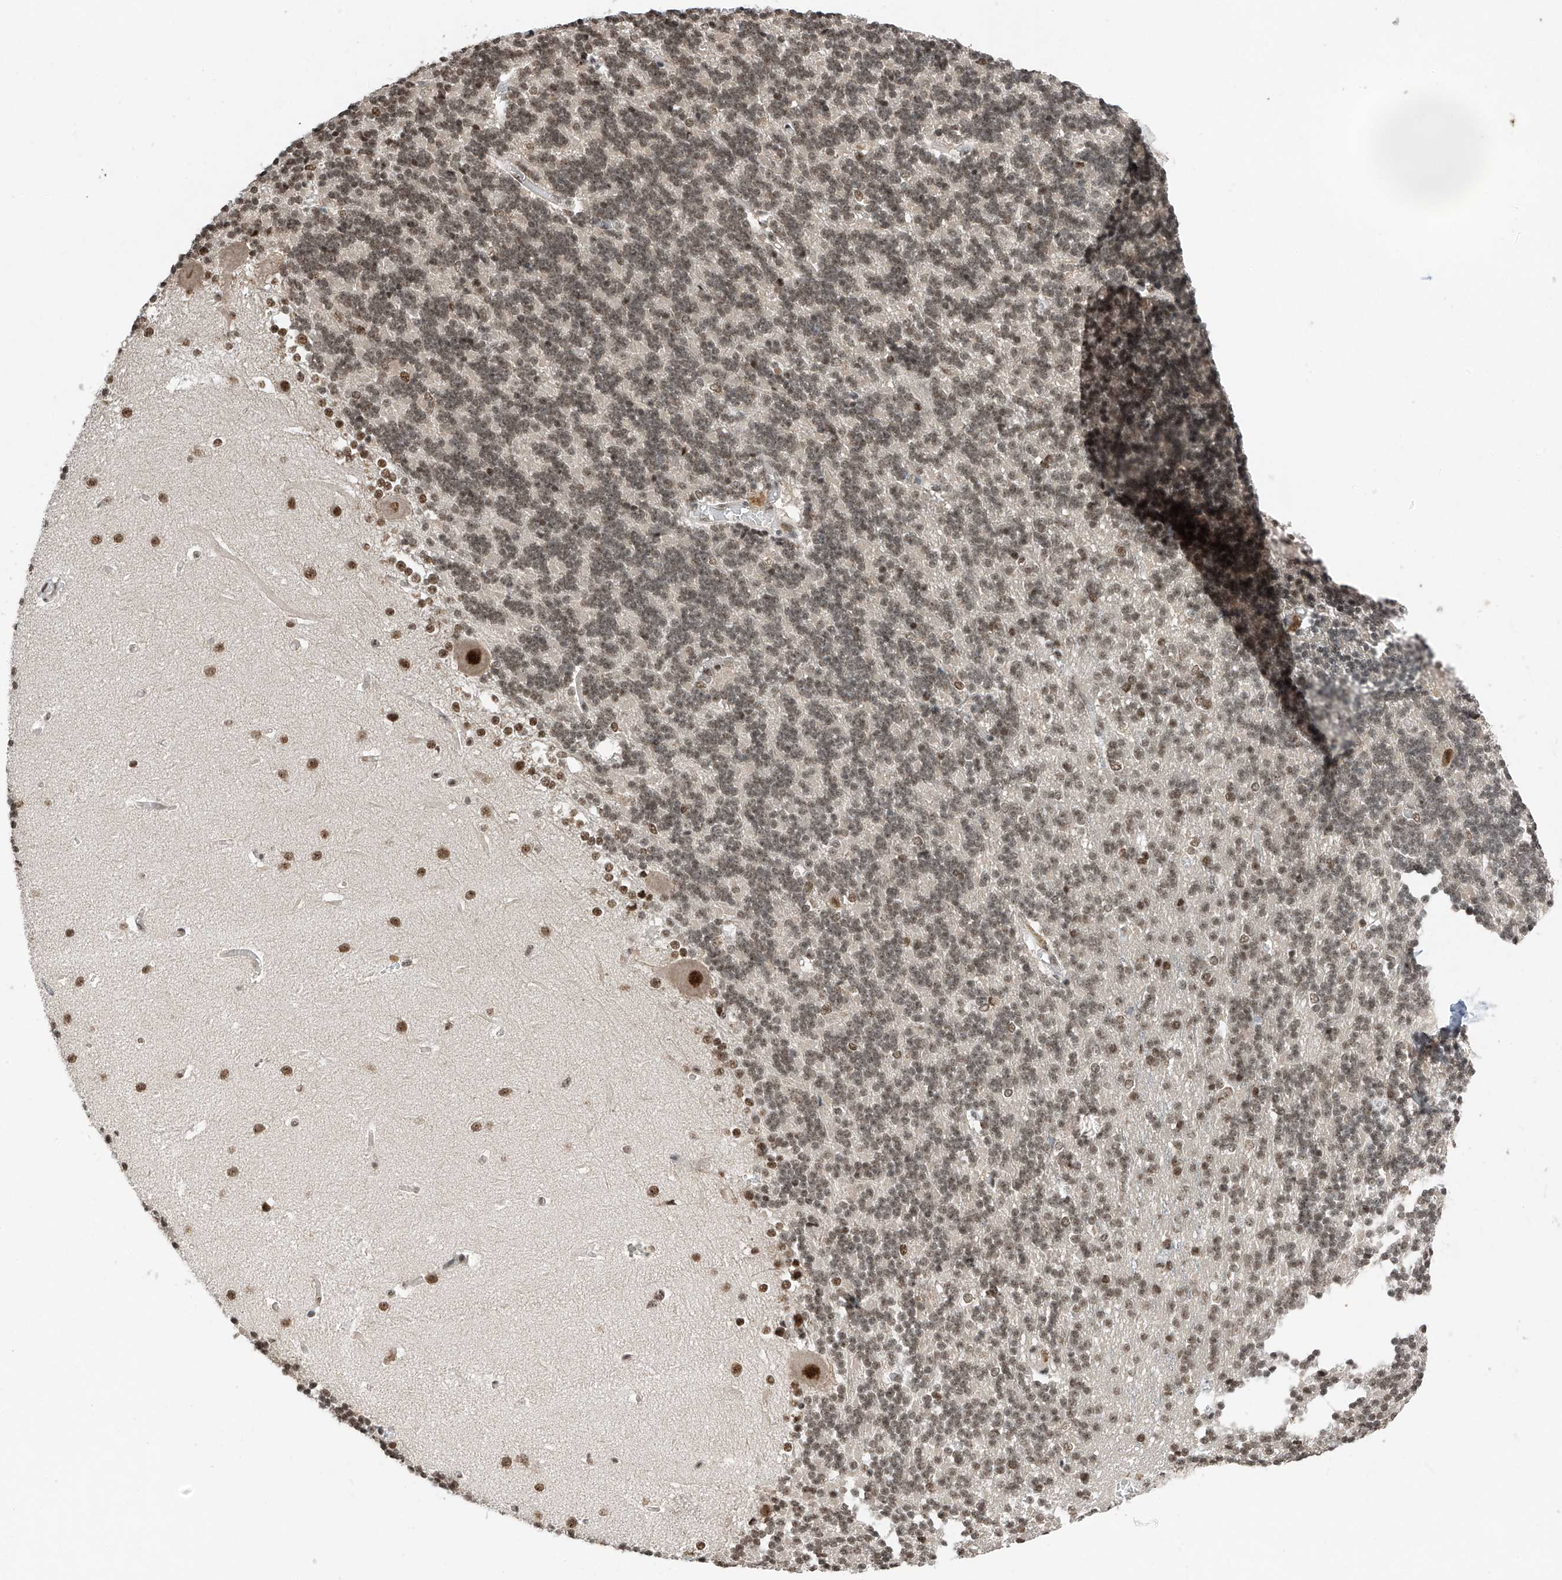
{"staining": {"intensity": "moderate", "quantity": ">75%", "location": "nuclear"}, "tissue": "cerebellum", "cell_type": "Cells in granular layer", "image_type": "normal", "snomed": [{"axis": "morphology", "description": "Normal tissue, NOS"}, {"axis": "topography", "description": "Cerebellum"}], "caption": "Immunohistochemistry (IHC) of benign human cerebellum demonstrates medium levels of moderate nuclear staining in approximately >75% of cells in granular layer. (Stains: DAB (3,3'-diaminobenzidine) in brown, nuclei in blue, Microscopy: brightfield microscopy at high magnification).", "gene": "RPAIN", "patient": {"sex": "male", "age": 37}}